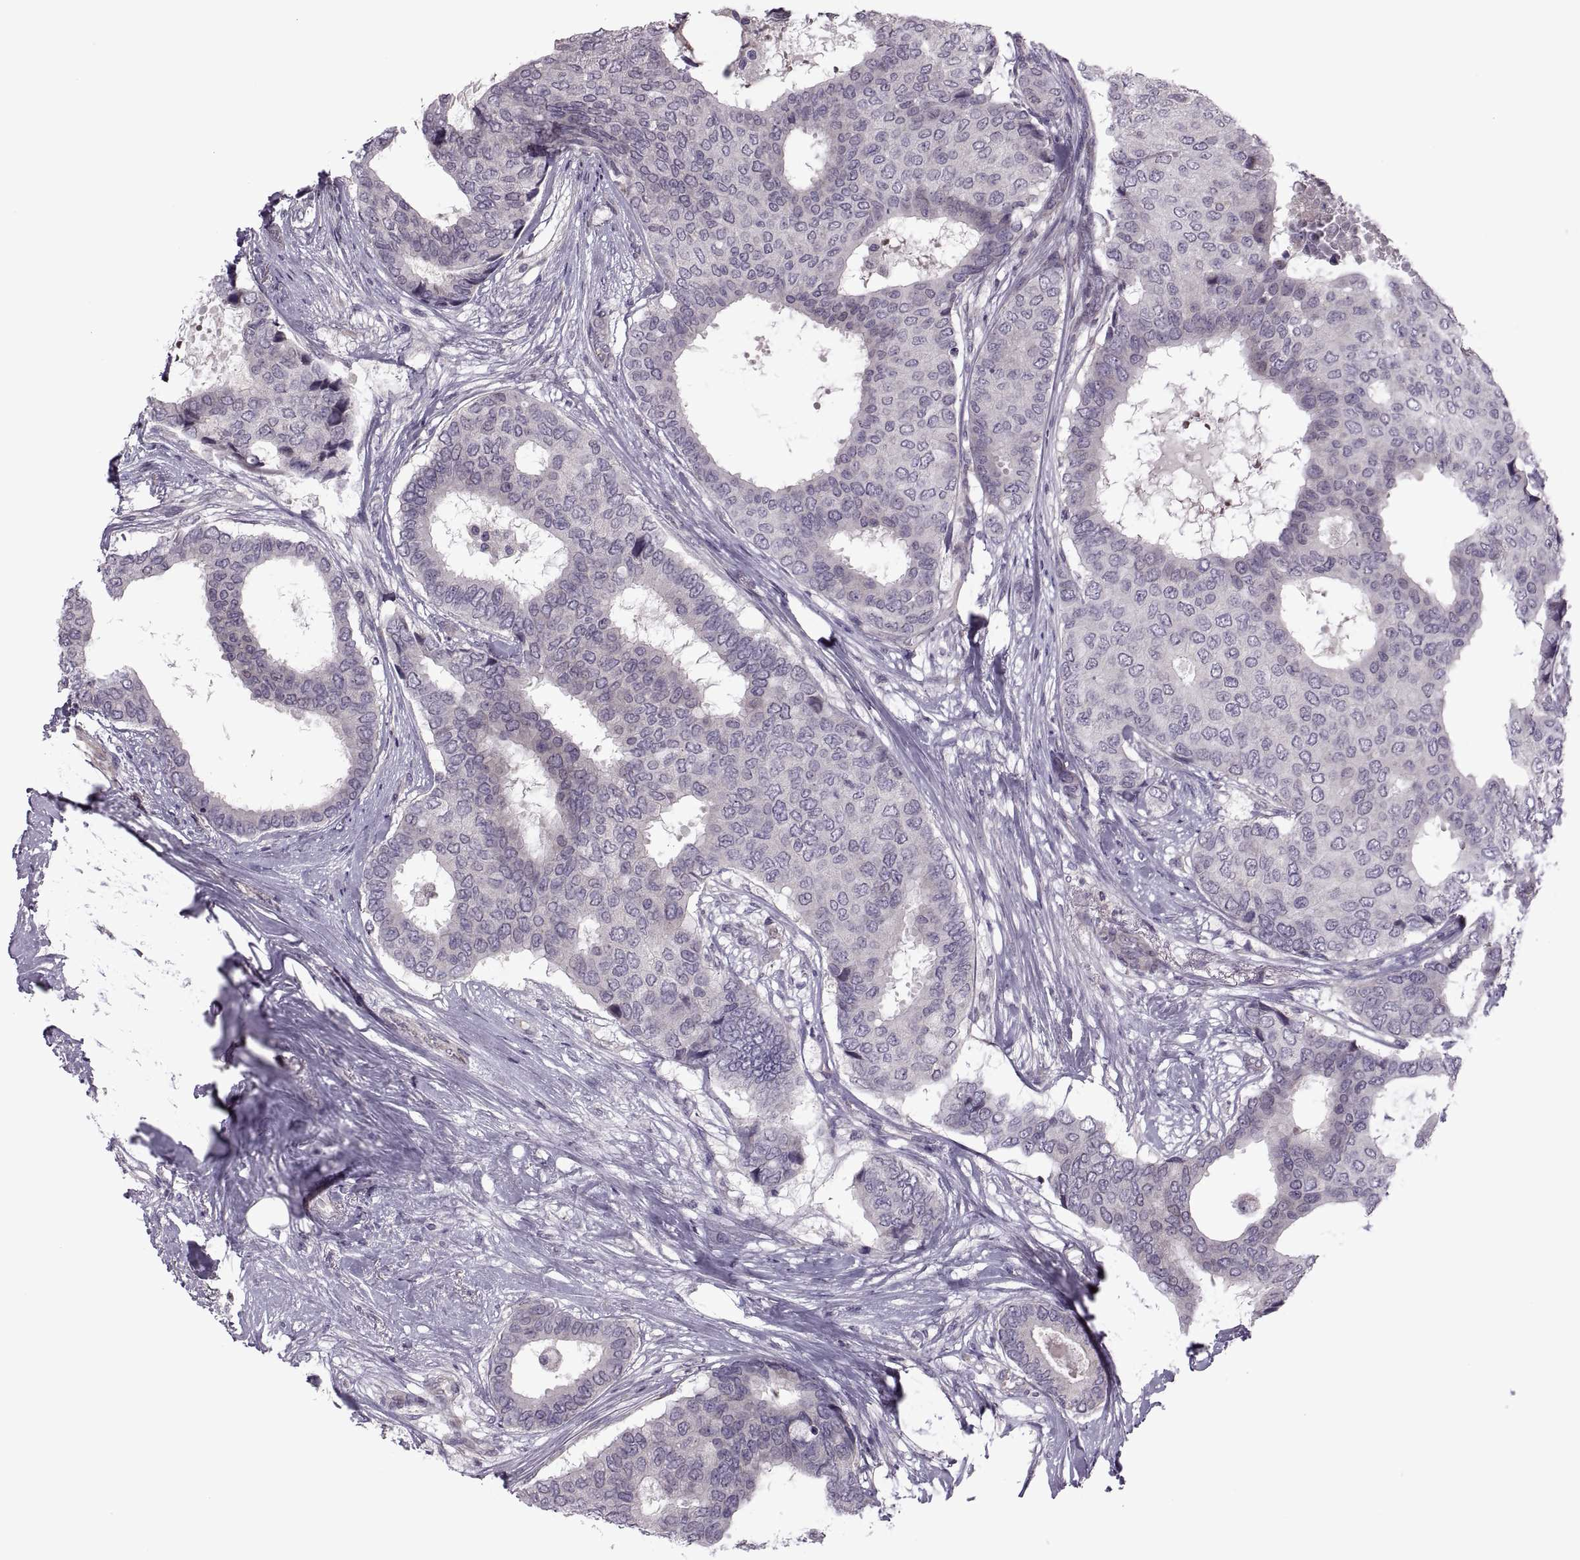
{"staining": {"intensity": "negative", "quantity": "none", "location": "none"}, "tissue": "breast cancer", "cell_type": "Tumor cells", "image_type": "cancer", "snomed": [{"axis": "morphology", "description": "Duct carcinoma"}, {"axis": "topography", "description": "Breast"}], "caption": "An image of breast cancer stained for a protein displays no brown staining in tumor cells.", "gene": "ODF3", "patient": {"sex": "female", "age": 75}}